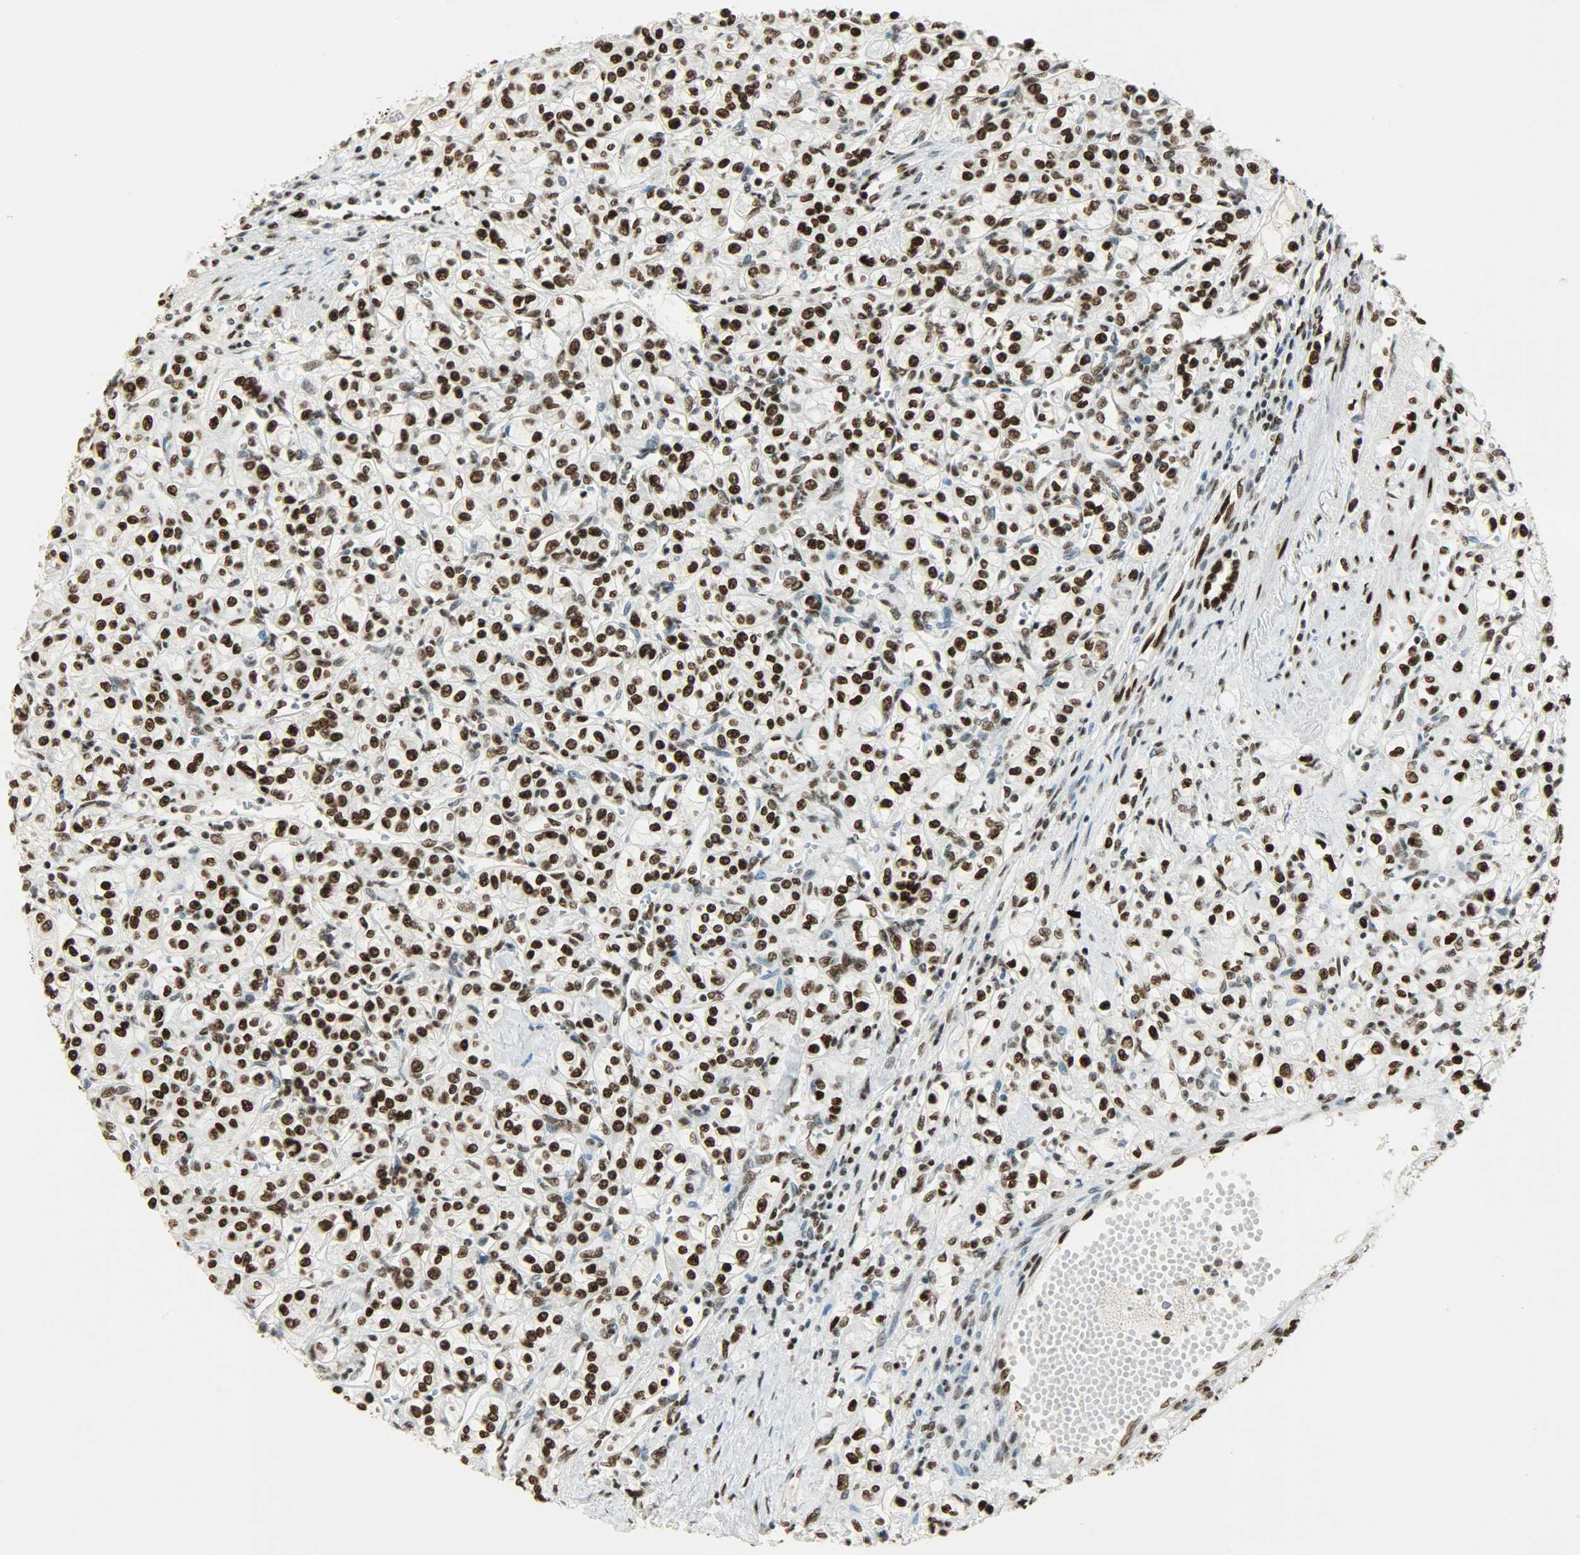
{"staining": {"intensity": "strong", "quantity": ">75%", "location": "nuclear"}, "tissue": "renal cancer", "cell_type": "Tumor cells", "image_type": "cancer", "snomed": [{"axis": "morphology", "description": "Adenocarcinoma, NOS"}, {"axis": "topography", "description": "Kidney"}], "caption": "The micrograph reveals a brown stain indicating the presence of a protein in the nuclear of tumor cells in renal cancer.", "gene": "MYEF2", "patient": {"sex": "male", "age": 77}}